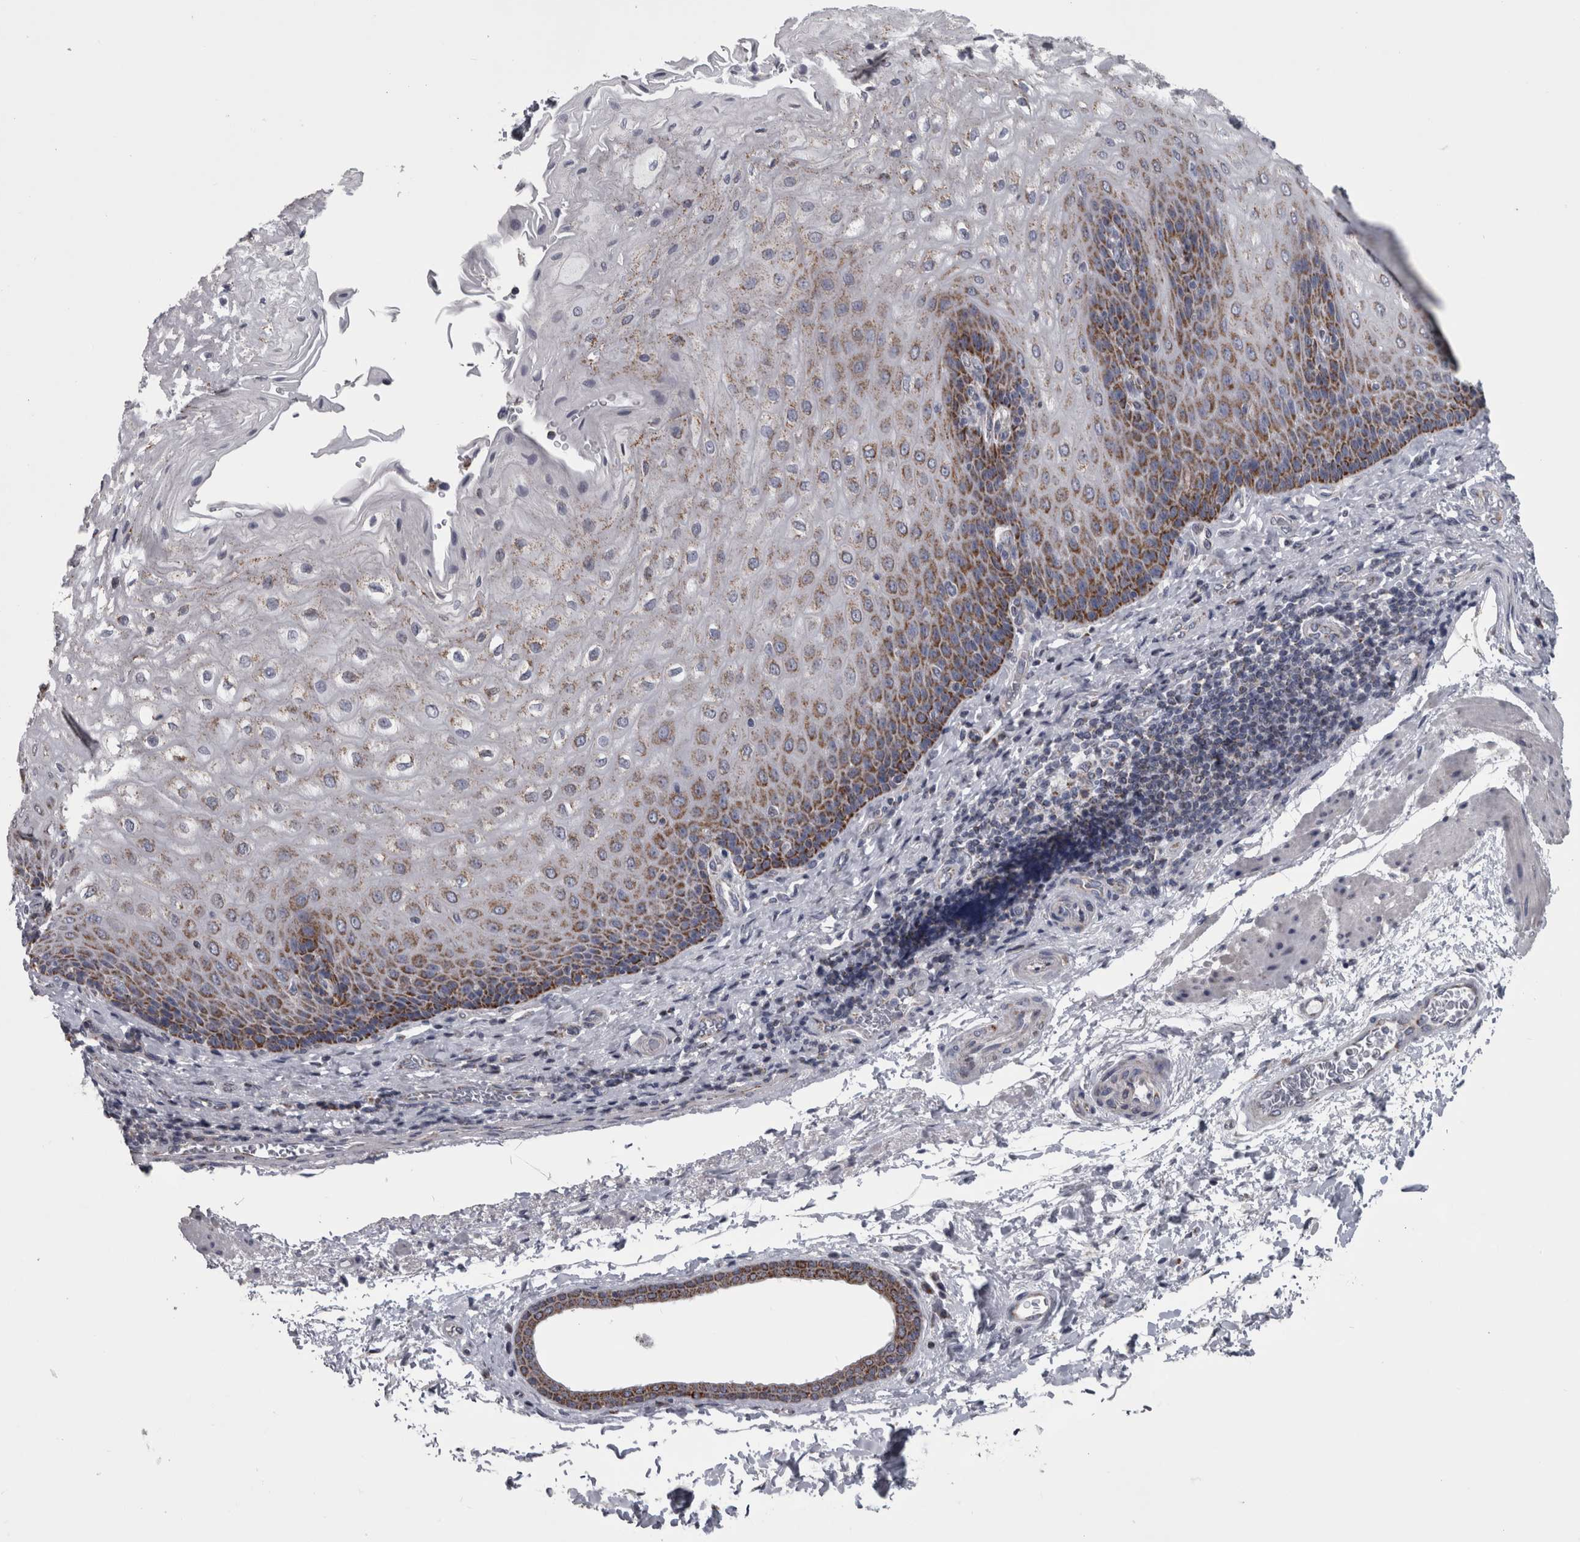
{"staining": {"intensity": "moderate", "quantity": "25%-75%", "location": "cytoplasmic/membranous"}, "tissue": "esophagus", "cell_type": "Squamous epithelial cells", "image_type": "normal", "snomed": [{"axis": "morphology", "description": "Normal tissue, NOS"}, {"axis": "topography", "description": "Esophagus"}], "caption": "Esophagus stained with DAB immunohistochemistry demonstrates medium levels of moderate cytoplasmic/membranous expression in about 25%-75% of squamous epithelial cells.", "gene": "DBT", "patient": {"sex": "male", "age": 54}}